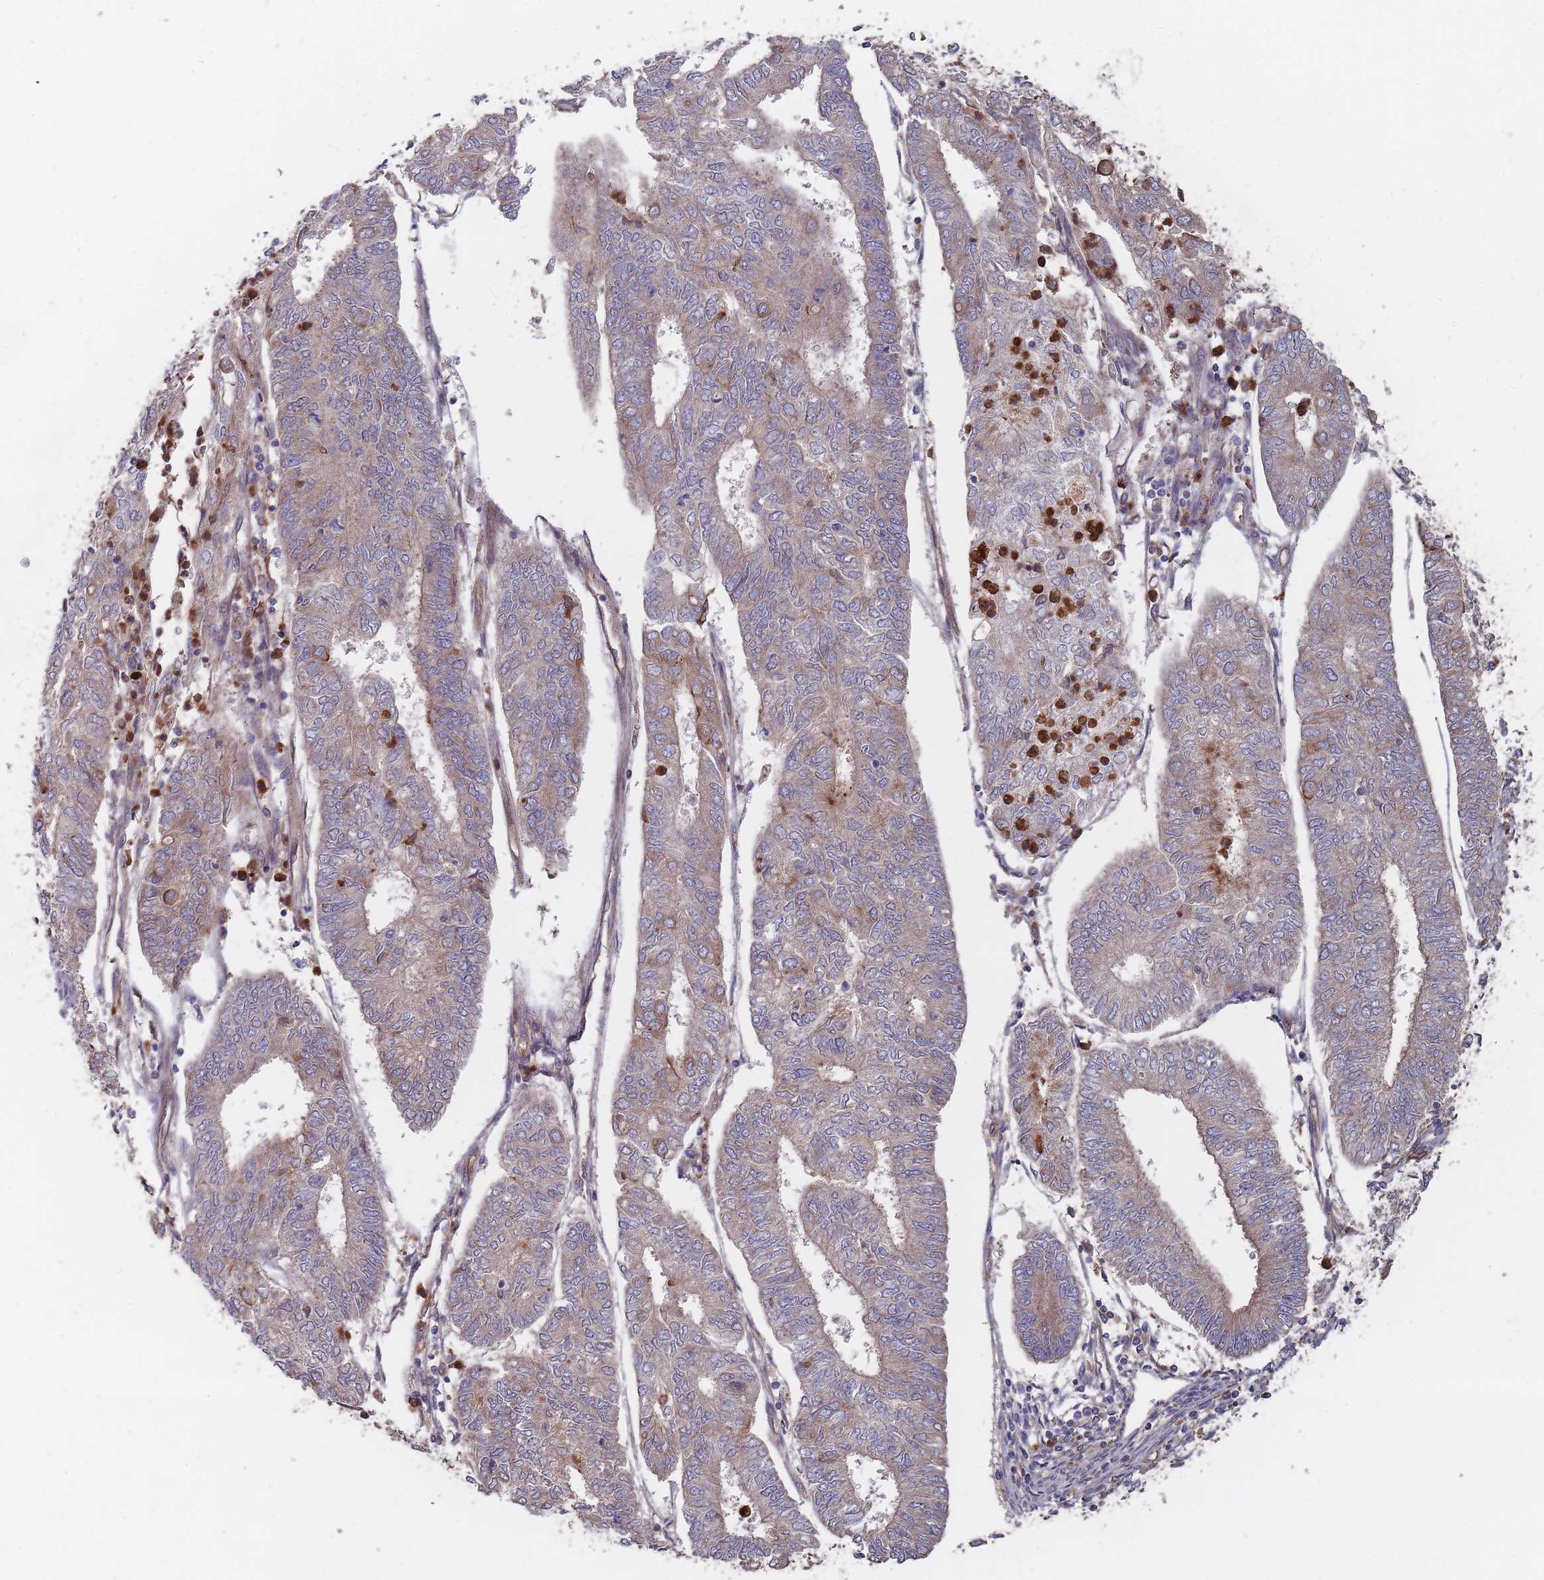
{"staining": {"intensity": "moderate", "quantity": "<25%", "location": "cytoplasmic/membranous"}, "tissue": "endometrial cancer", "cell_type": "Tumor cells", "image_type": "cancer", "snomed": [{"axis": "morphology", "description": "Adenocarcinoma, NOS"}, {"axis": "topography", "description": "Endometrium"}], "caption": "Endometrial cancer (adenocarcinoma) stained with a protein marker demonstrates moderate staining in tumor cells.", "gene": "THSD7B", "patient": {"sex": "female", "age": 68}}